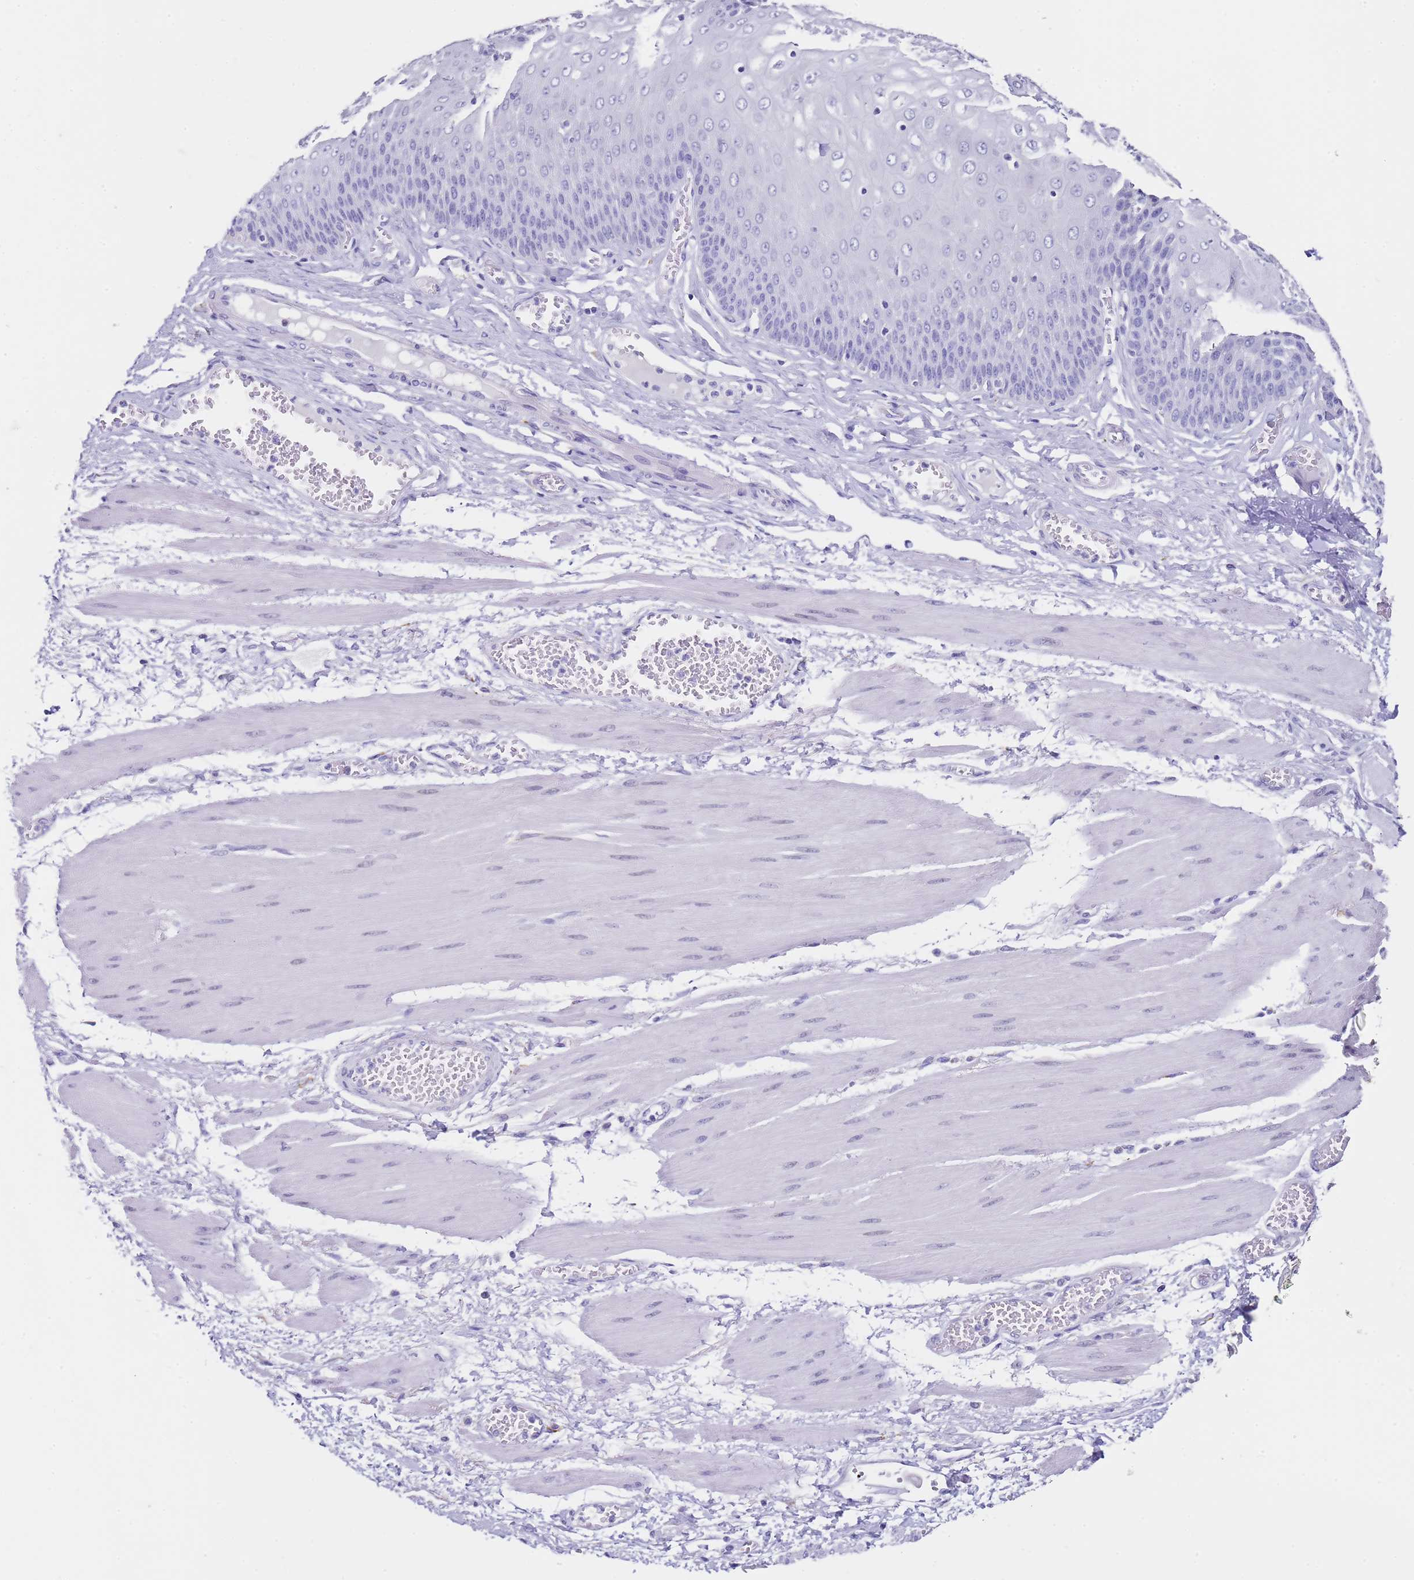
{"staining": {"intensity": "moderate", "quantity": "<25%", "location": "cytoplasmic/membranous"}, "tissue": "esophagus", "cell_type": "Squamous epithelial cells", "image_type": "normal", "snomed": [{"axis": "morphology", "description": "Normal tissue, NOS"}, {"axis": "topography", "description": "Esophagus"}], "caption": "Squamous epithelial cells exhibit low levels of moderate cytoplasmic/membranous positivity in about <25% of cells in unremarkable human esophagus. (DAB (3,3'-diaminobenzidine) IHC, brown staining for protein, blue staining for nuclei).", "gene": "PTBP2", "patient": {"sex": "male", "age": 60}}